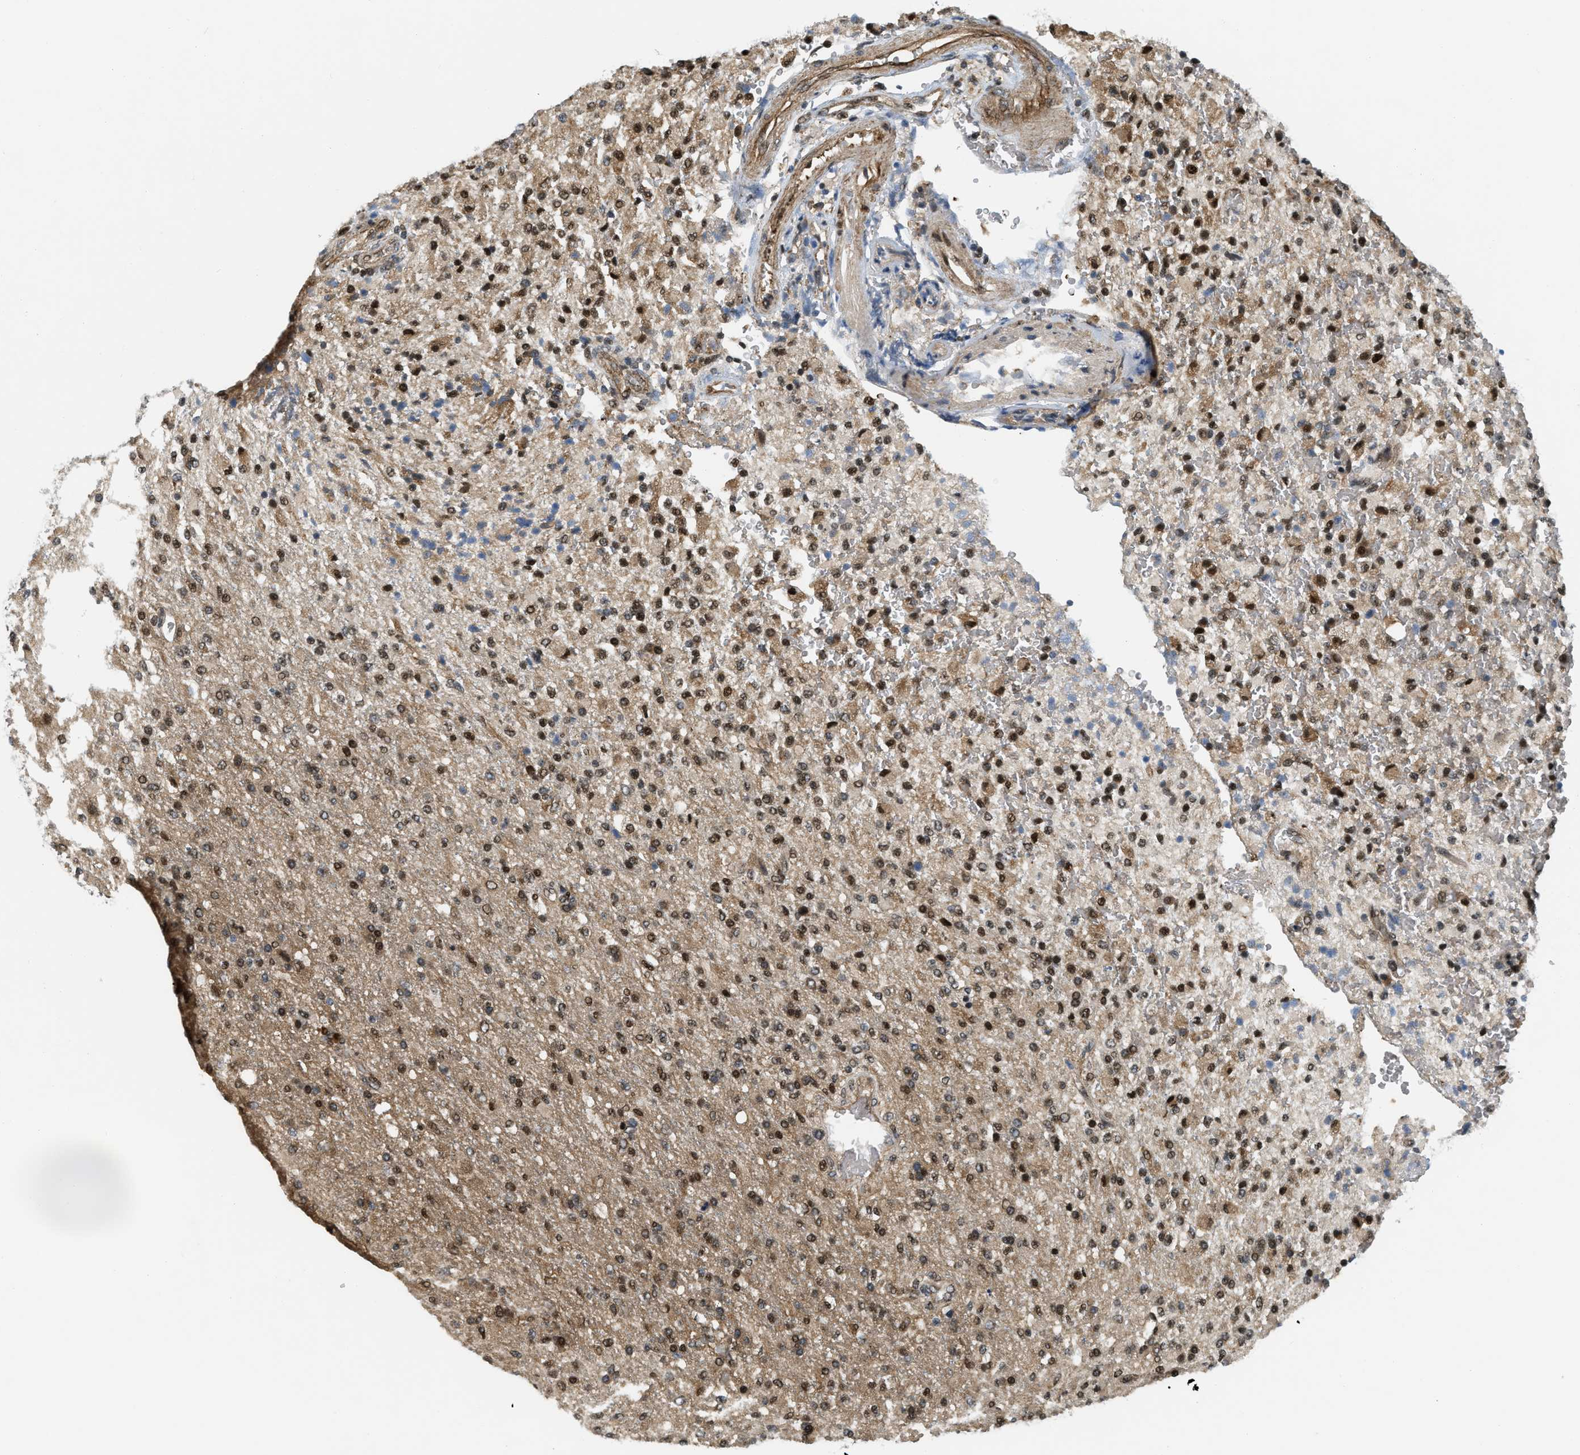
{"staining": {"intensity": "moderate", "quantity": ">75%", "location": "nuclear"}, "tissue": "glioma", "cell_type": "Tumor cells", "image_type": "cancer", "snomed": [{"axis": "morphology", "description": "Glioma, malignant, High grade"}, {"axis": "topography", "description": "Brain"}], "caption": "Tumor cells display moderate nuclear positivity in approximately >75% of cells in malignant glioma (high-grade). (IHC, brightfield microscopy, high magnification).", "gene": "LTA4H", "patient": {"sex": "male", "age": 71}}